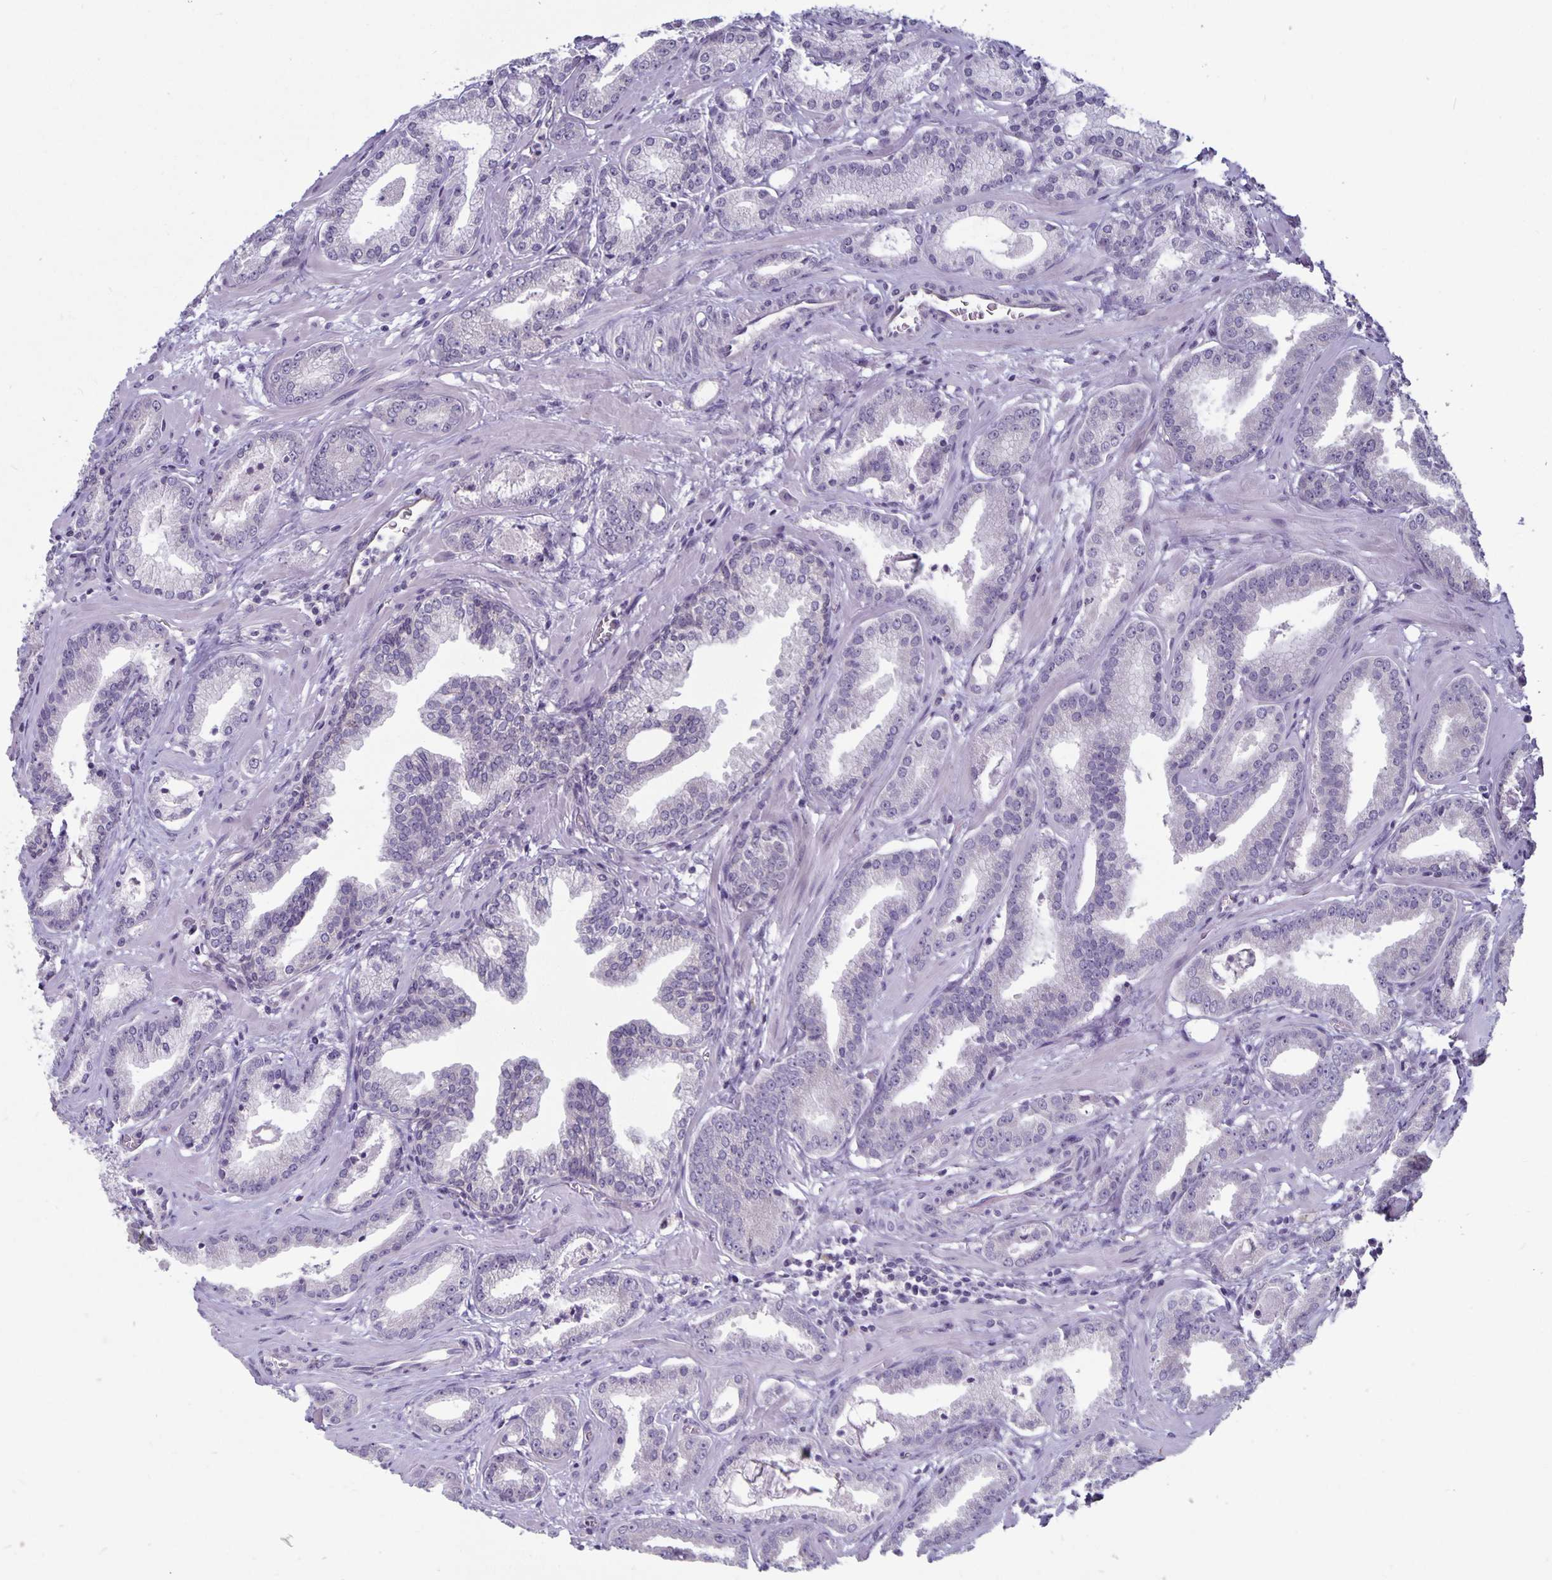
{"staining": {"intensity": "negative", "quantity": "none", "location": "none"}, "tissue": "prostate cancer", "cell_type": "Tumor cells", "image_type": "cancer", "snomed": [{"axis": "morphology", "description": "Adenocarcinoma, Low grade"}, {"axis": "topography", "description": "Prostate"}], "caption": "Tumor cells are negative for brown protein staining in prostate cancer (adenocarcinoma (low-grade)). The staining is performed using DAB brown chromogen with nuclei counter-stained in using hematoxylin.", "gene": "PLCB3", "patient": {"sex": "male", "age": 64}}